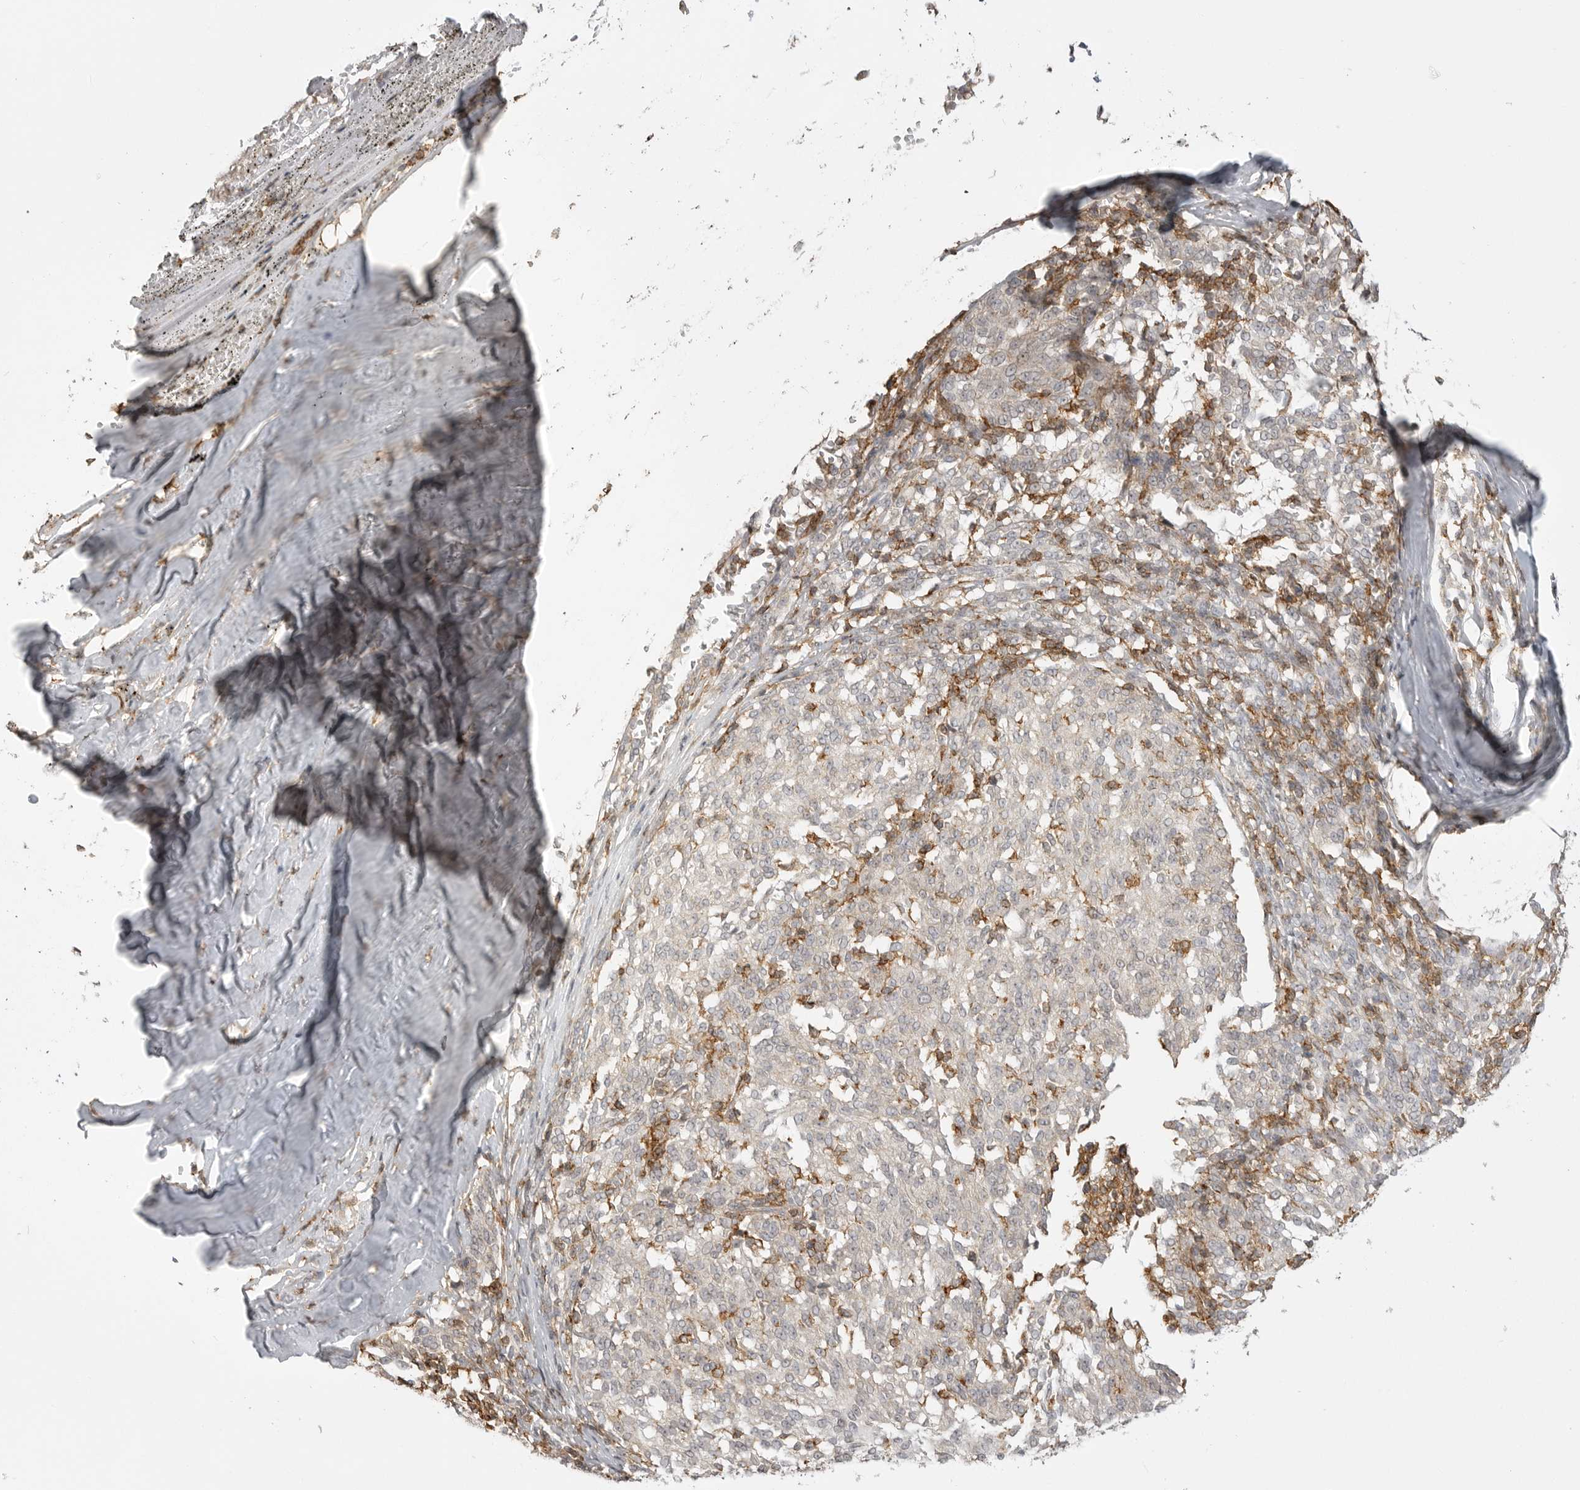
{"staining": {"intensity": "negative", "quantity": "none", "location": "none"}, "tissue": "melanoma", "cell_type": "Tumor cells", "image_type": "cancer", "snomed": [{"axis": "morphology", "description": "Malignant melanoma, NOS"}, {"axis": "topography", "description": "Skin"}], "caption": "High power microscopy photomicrograph of an immunohistochemistry (IHC) image of malignant melanoma, revealing no significant positivity in tumor cells.", "gene": "GPC2", "patient": {"sex": "female", "age": 72}}